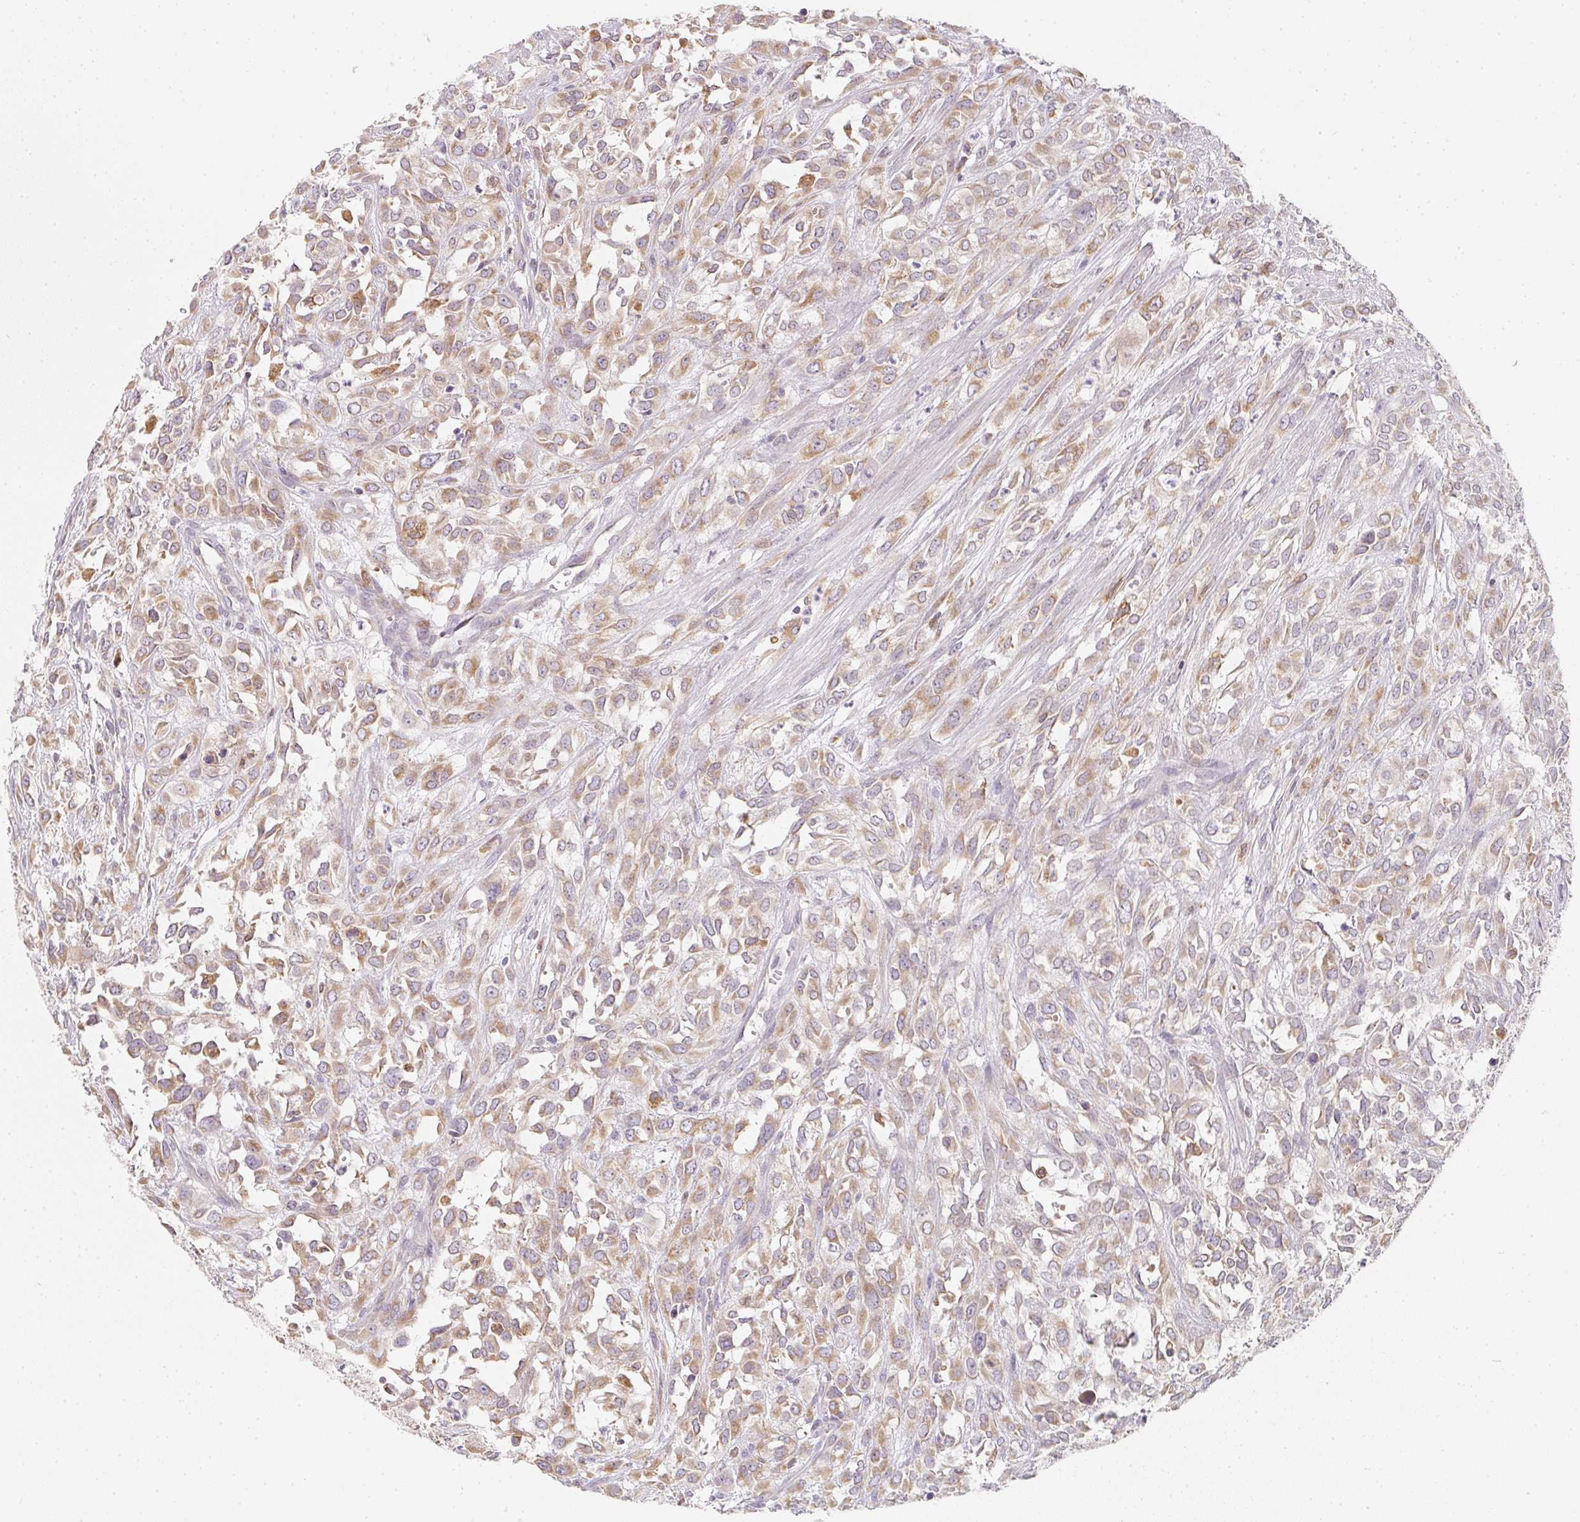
{"staining": {"intensity": "weak", "quantity": "25%-75%", "location": "cytoplasmic/membranous"}, "tissue": "urothelial cancer", "cell_type": "Tumor cells", "image_type": "cancer", "snomed": [{"axis": "morphology", "description": "Urothelial carcinoma, High grade"}, {"axis": "topography", "description": "Urinary bladder"}], "caption": "A low amount of weak cytoplasmic/membranous expression is identified in approximately 25%-75% of tumor cells in urothelial carcinoma (high-grade) tissue.", "gene": "SOAT1", "patient": {"sex": "male", "age": 67}}